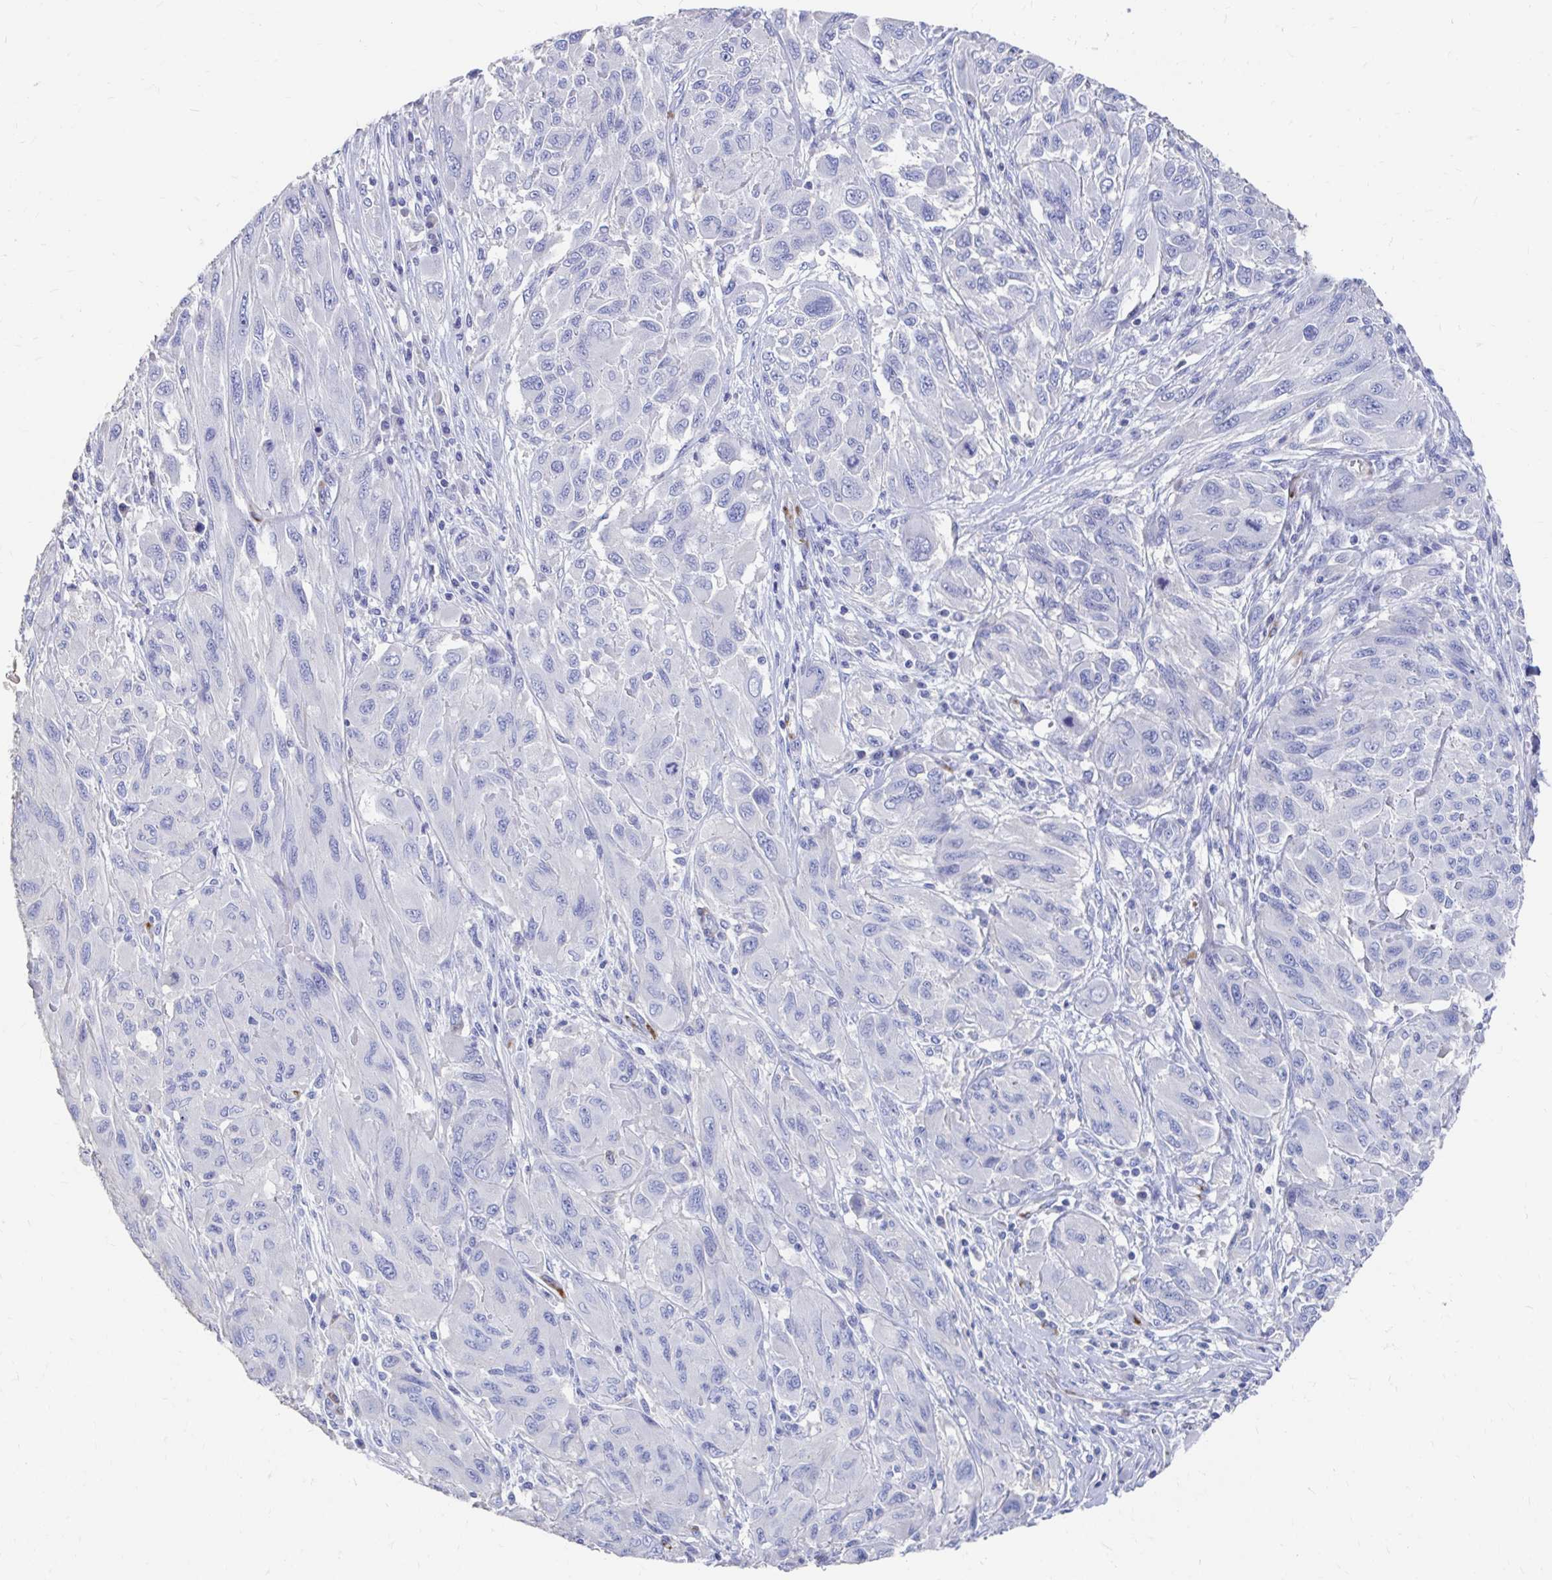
{"staining": {"intensity": "negative", "quantity": "none", "location": "none"}, "tissue": "melanoma", "cell_type": "Tumor cells", "image_type": "cancer", "snomed": [{"axis": "morphology", "description": "Malignant melanoma, NOS"}, {"axis": "topography", "description": "Skin"}], "caption": "Immunohistochemistry of human melanoma reveals no expression in tumor cells.", "gene": "LAMC3", "patient": {"sex": "female", "age": 91}}